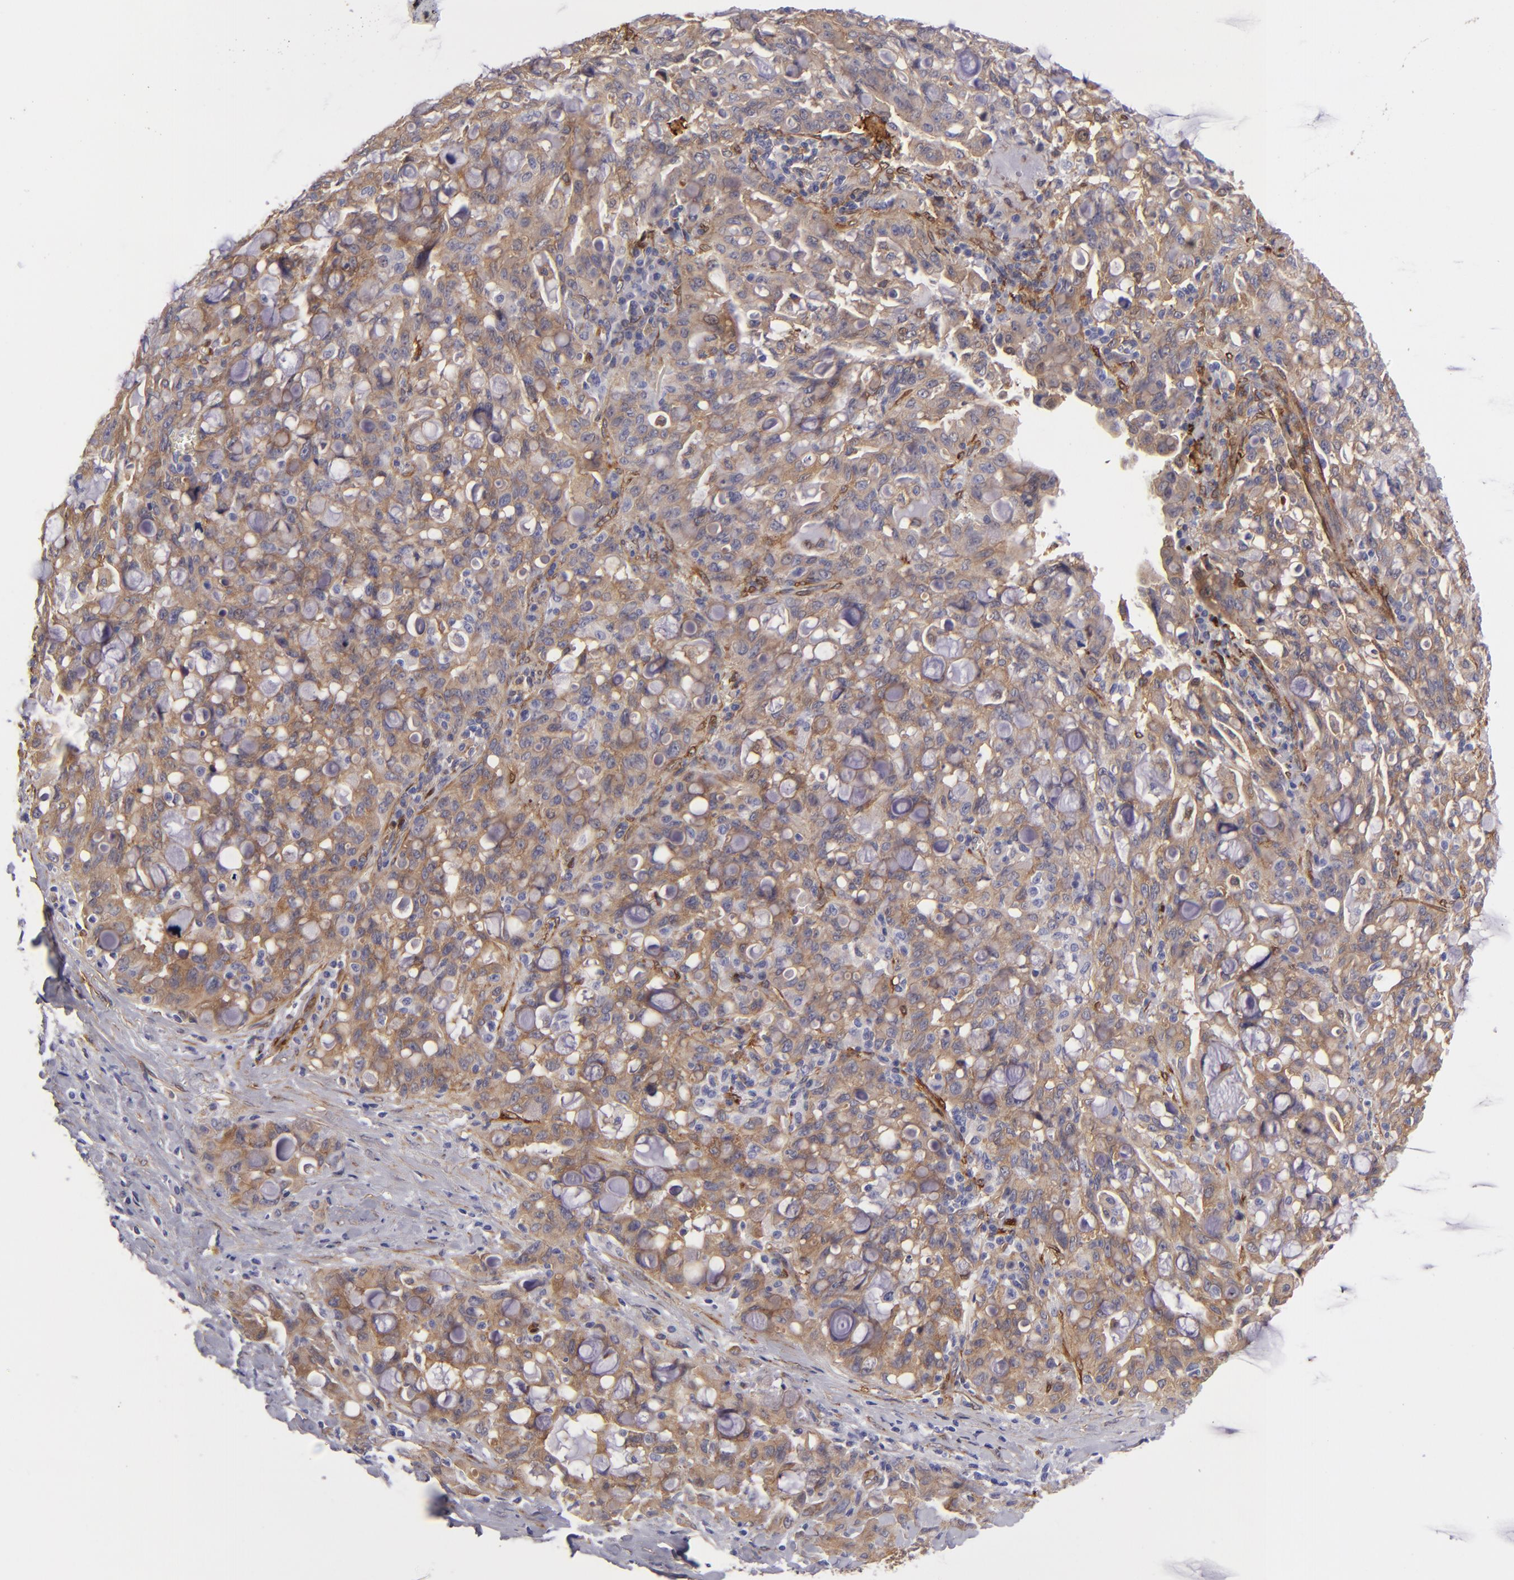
{"staining": {"intensity": "weak", "quantity": ">75%", "location": "cytoplasmic/membranous"}, "tissue": "lung cancer", "cell_type": "Tumor cells", "image_type": "cancer", "snomed": [{"axis": "morphology", "description": "Adenocarcinoma, NOS"}, {"axis": "topography", "description": "Lung"}], "caption": "Protein positivity by immunohistochemistry displays weak cytoplasmic/membranous expression in about >75% of tumor cells in adenocarcinoma (lung). Nuclei are stained in blue.", "gene": "VCL", "patient": {"sex": "female", "age": 44}}